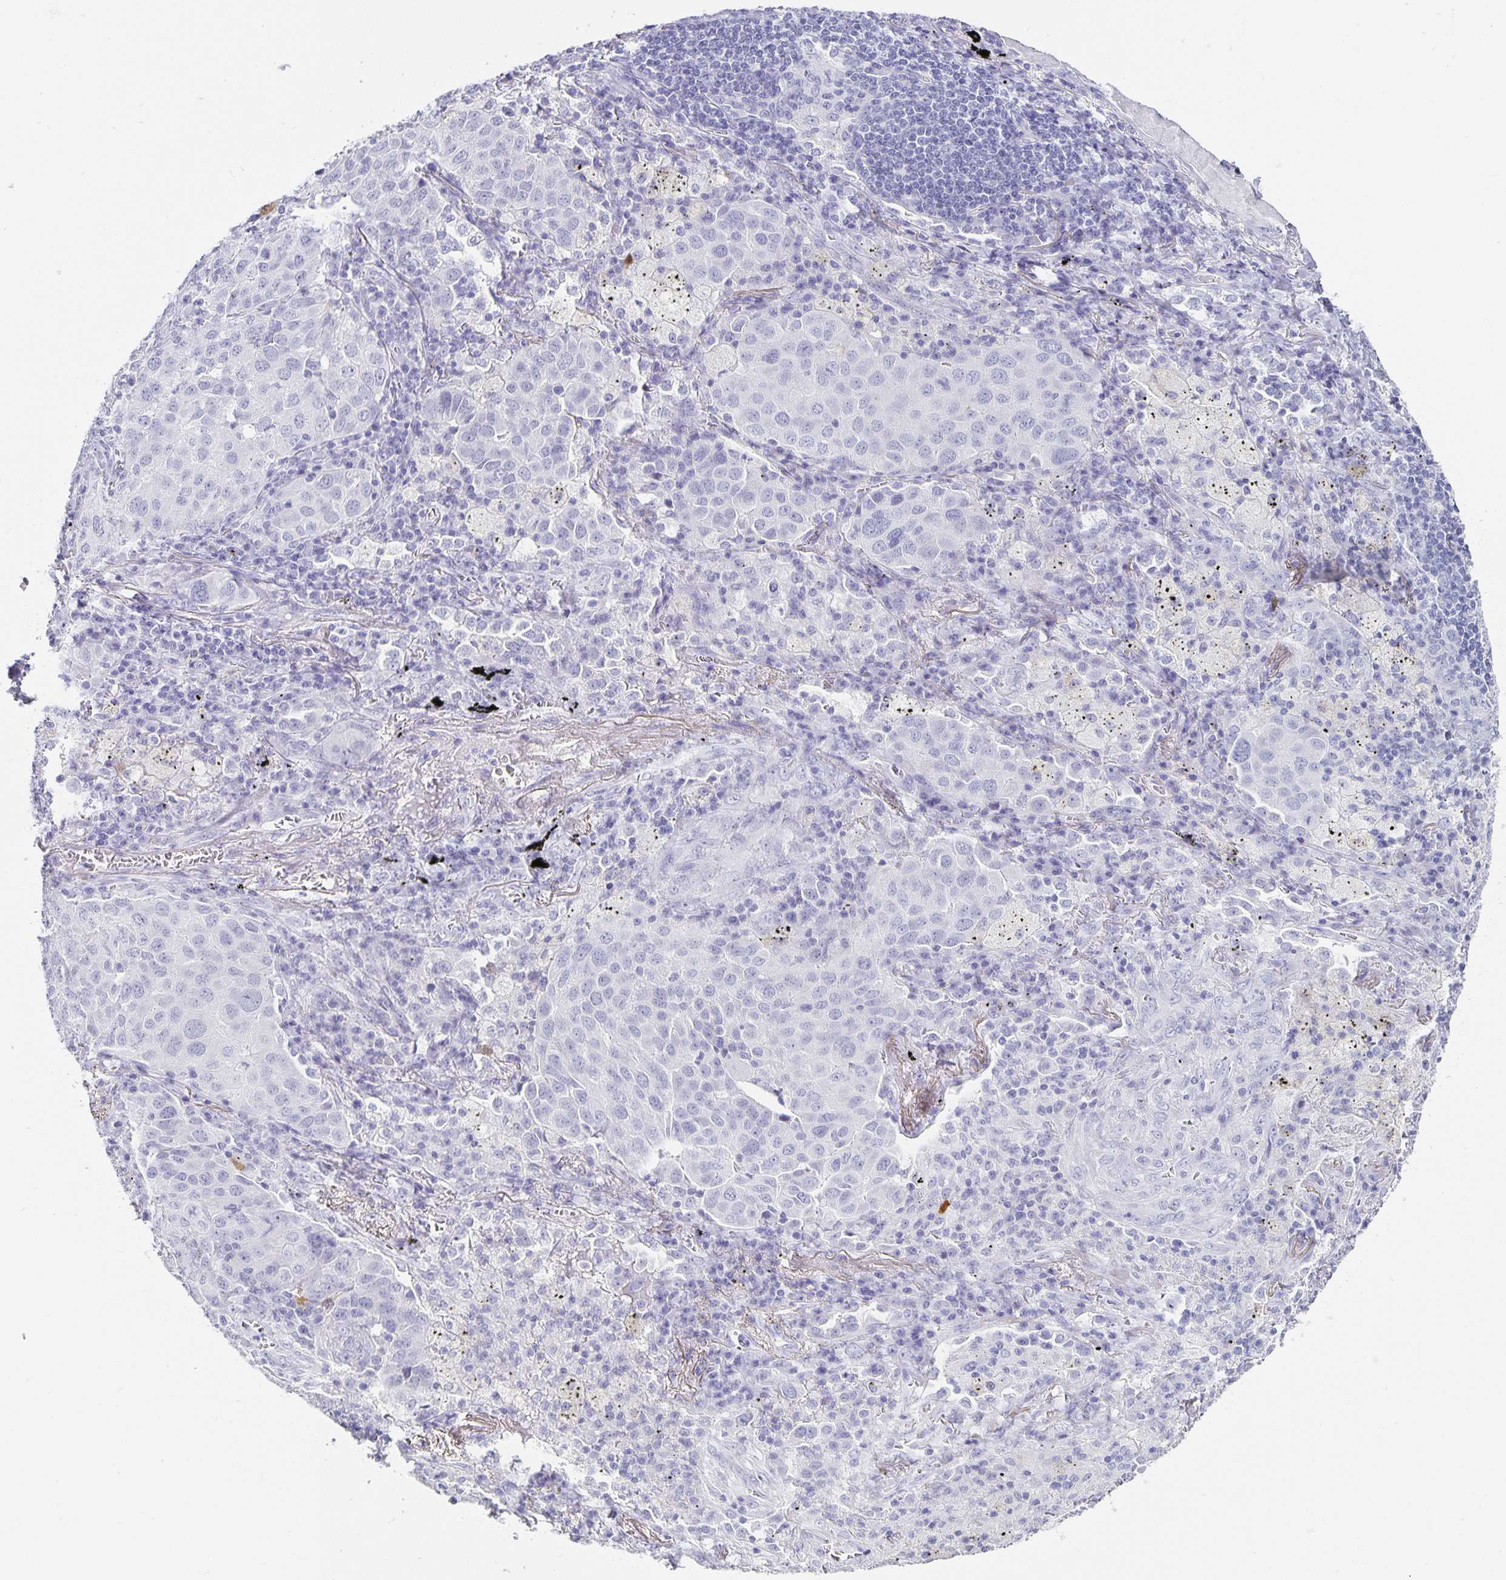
{"staining": {"intensity": "negative", "quantity": "none", "location": "none"}, "tissue": "lung cancer", "cell_type": "Tumor cells", "image_type": "cancer", "snomed": [{"axis": "morphology", "description": "Adenocarcinoma, NOS"}, {"axis": "morphology", "description": "Adenocarcinoma, metastatic, NOS"}, {"axis": "topography", "description": "Lymph node"}, {"axis": "topography", "description": "Lung"}], "caption": "Immunohistochemistry (IHC) of lung cancer reveals no expression in tumor cells.", "gene": "CHGA", "patient": {"sex": "female", "age": 65}}